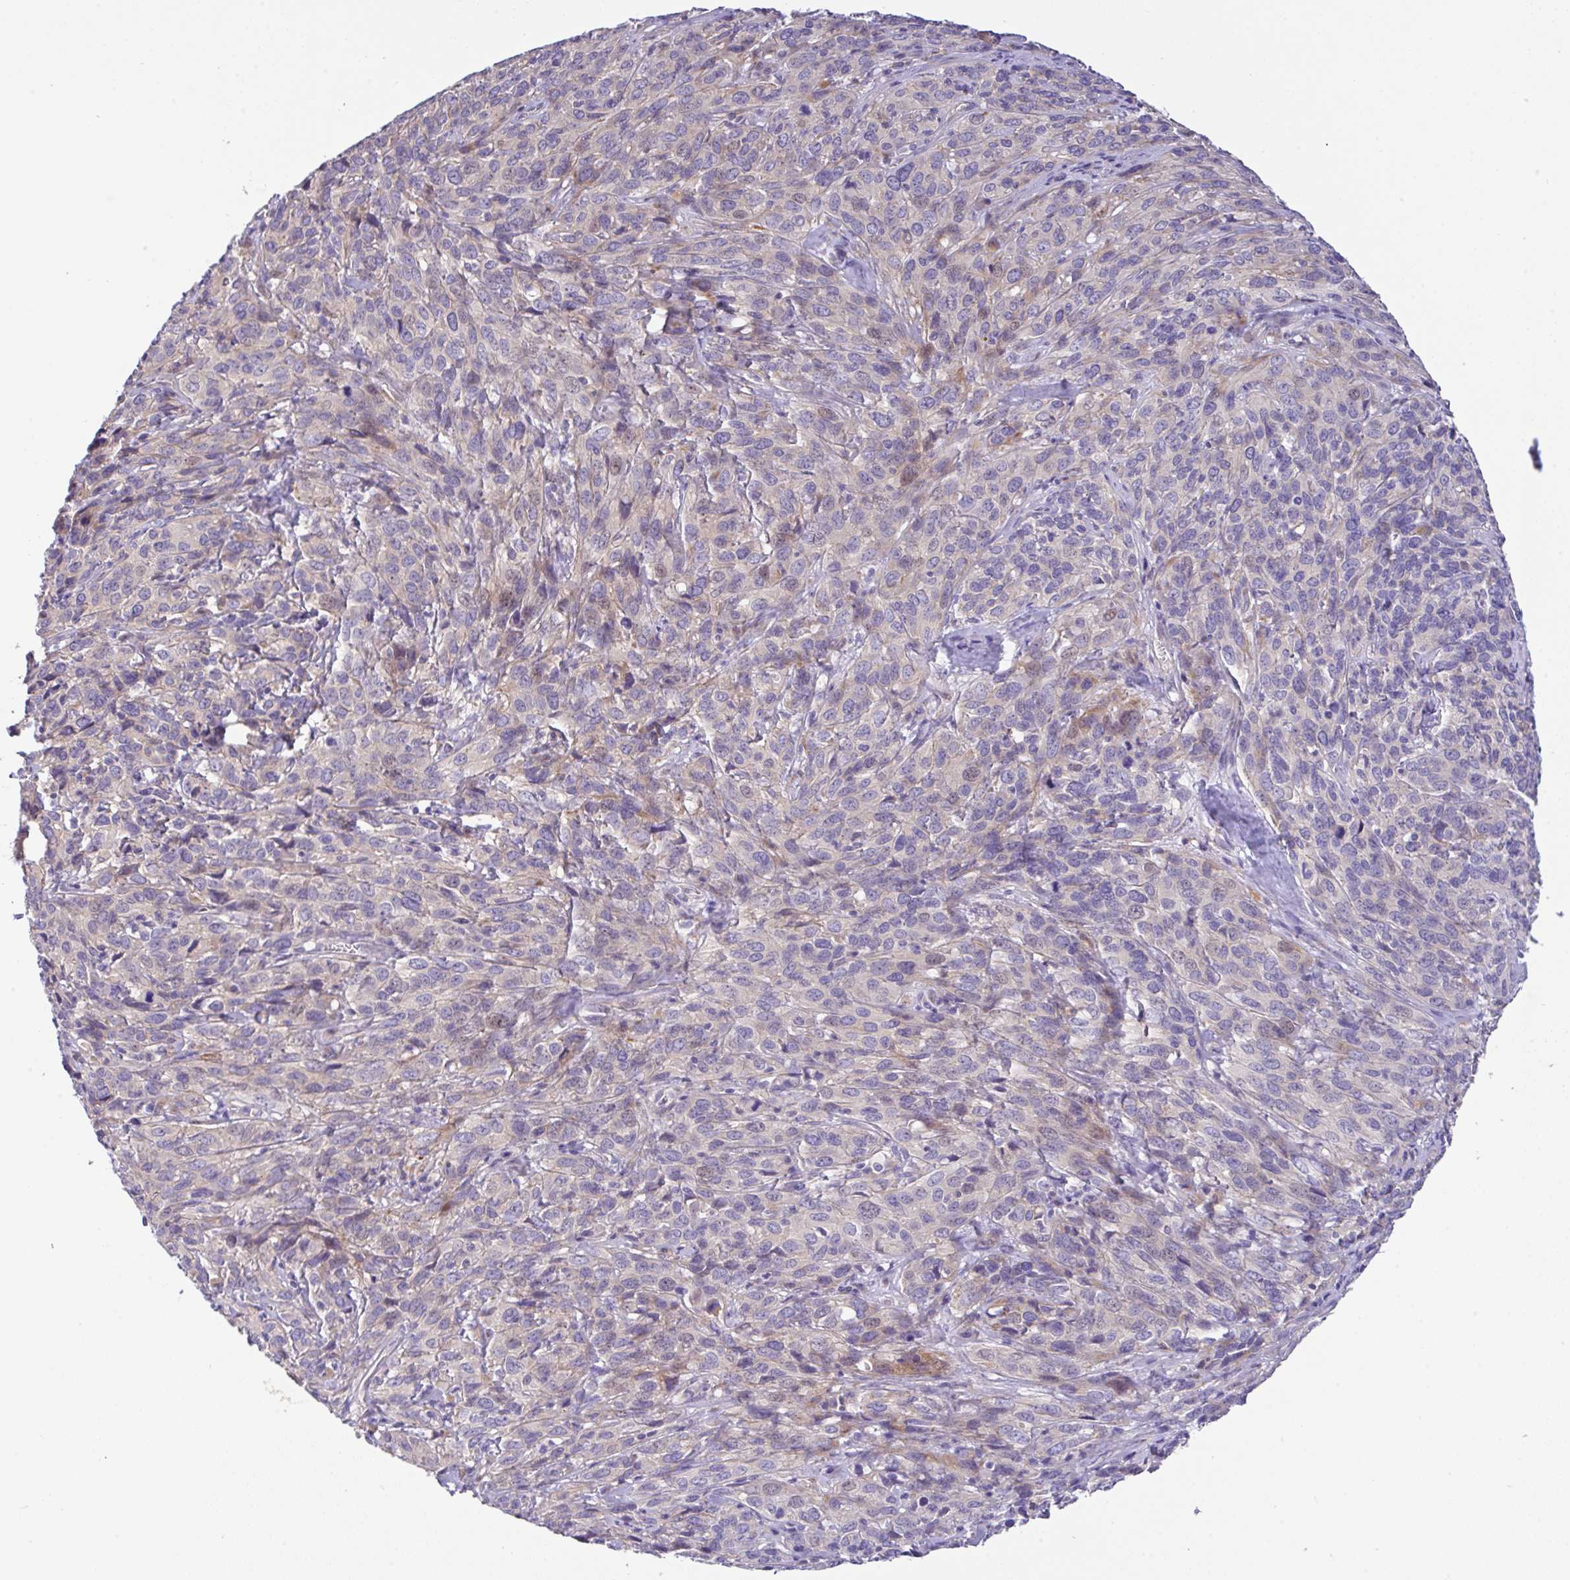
{"staining": {"intensity": "negative", "quantity": "none", "location": "none"}, "tissue": "cervical cancer", "cell_type": "Tumor cells", "image_type": "cancer", "snomed": [{"axis": "morphology", "description": "Squamous cell carcinoma, NOS"}, {"axis": "topography", "description": "Cervix"}], "caption": "An image of squamous cell carcinoma (cervical) stained for a protein demonstrates no brown staining in tumor cells.", "gene": "EPN3", "patient": {"sex": "female", "age": 51}}